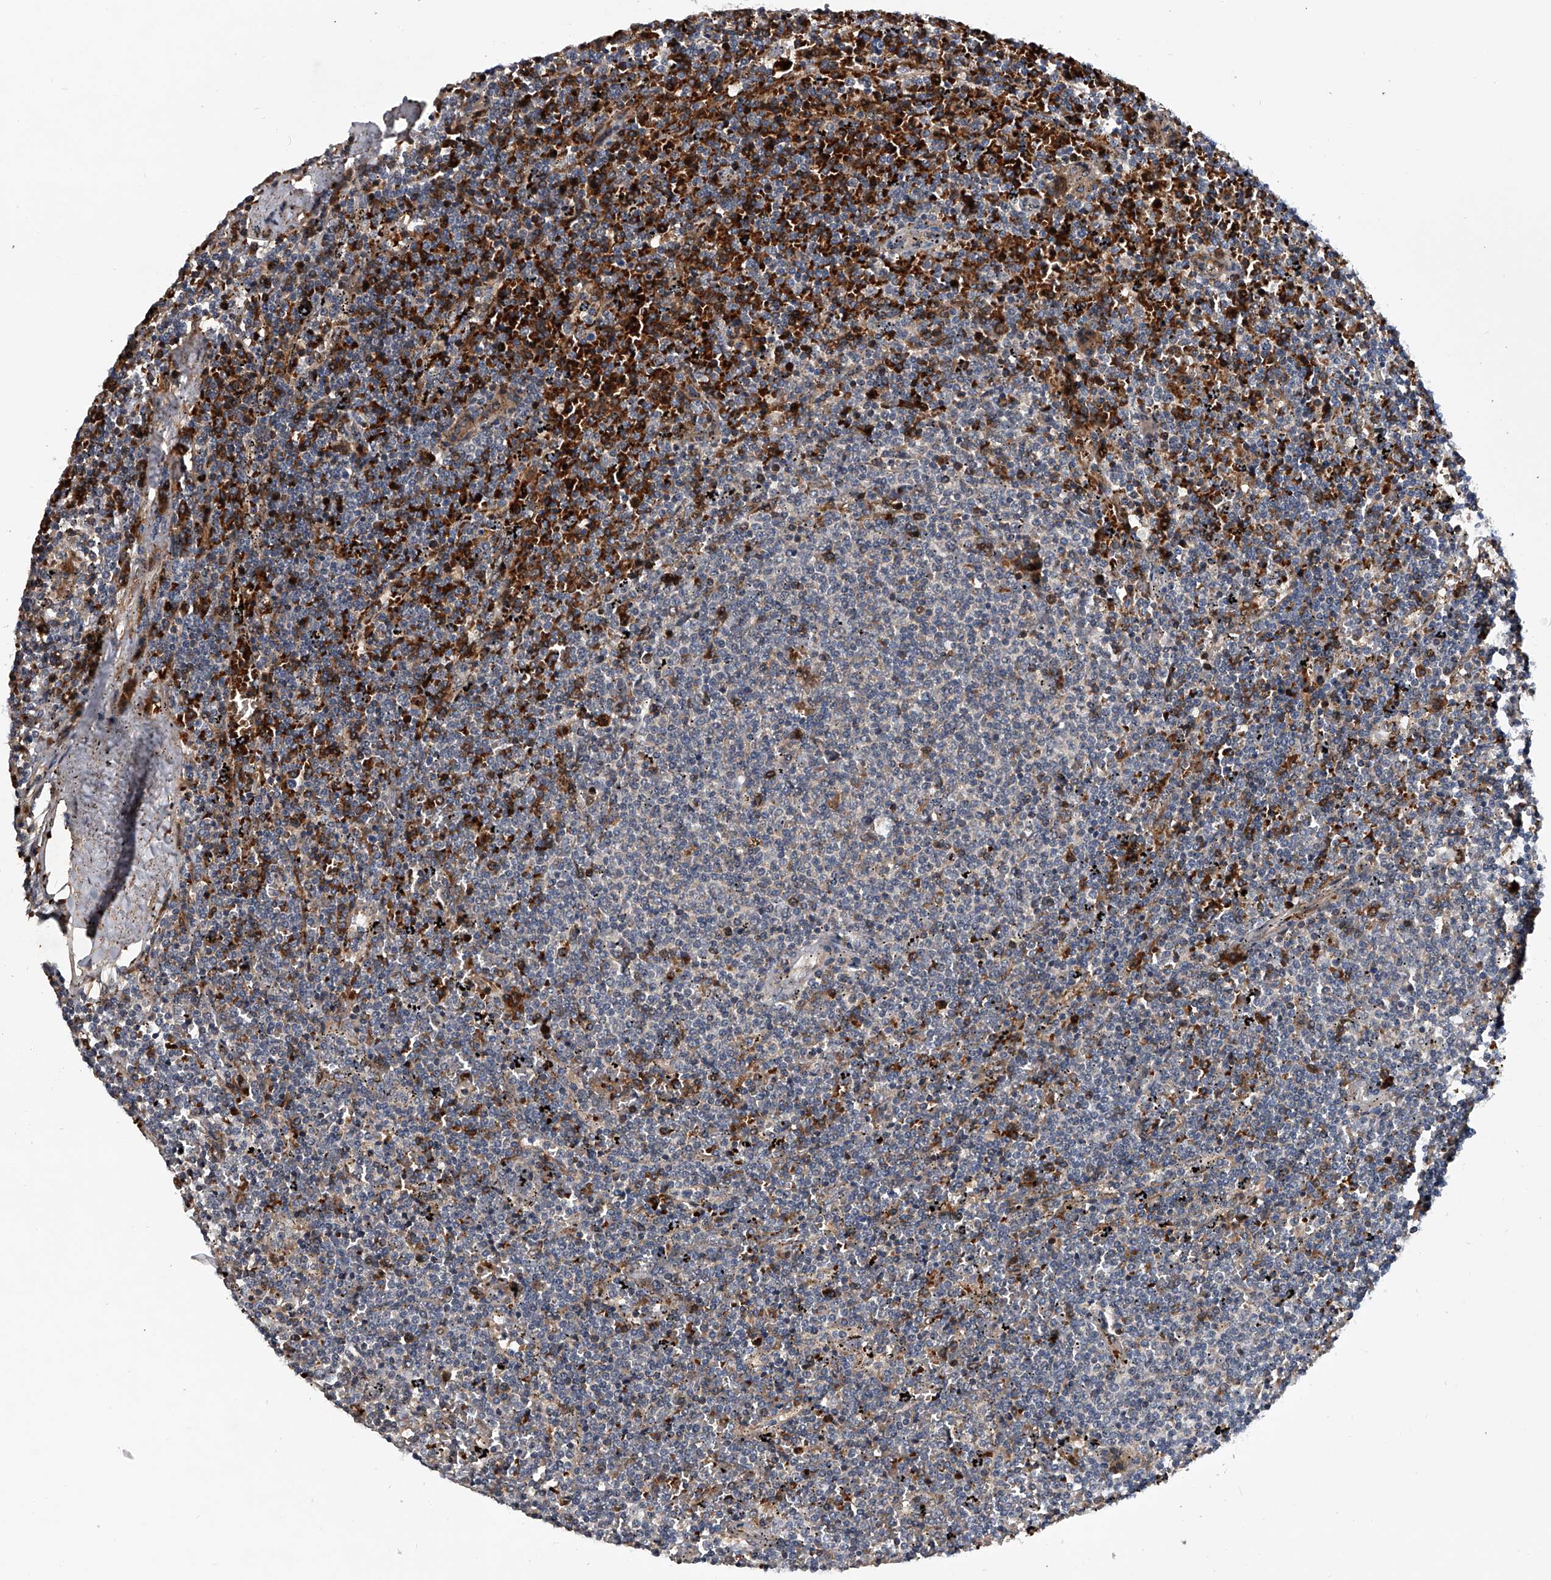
{"staining": {"intensity": "negative", "quantity": "none", "location": "none"}, "tissue": "lymphoma", "cell_type": "Tumor cells", "image_type": "cancer", "snomed": [{"axis": "morphology", "description": "Malignant lymphoma, non-Hodgkin's type, Low grade"}, {"axis": "topography", "description": "Spleen"}], "caption": "This is an immunohistochemistry micrograph of low-grade malignant lymphoma, non-Hodgkin's type. There is no expression in tumor cells.", "gene": "ZNF30", "patient": {"sex": "female", "age": 50}}